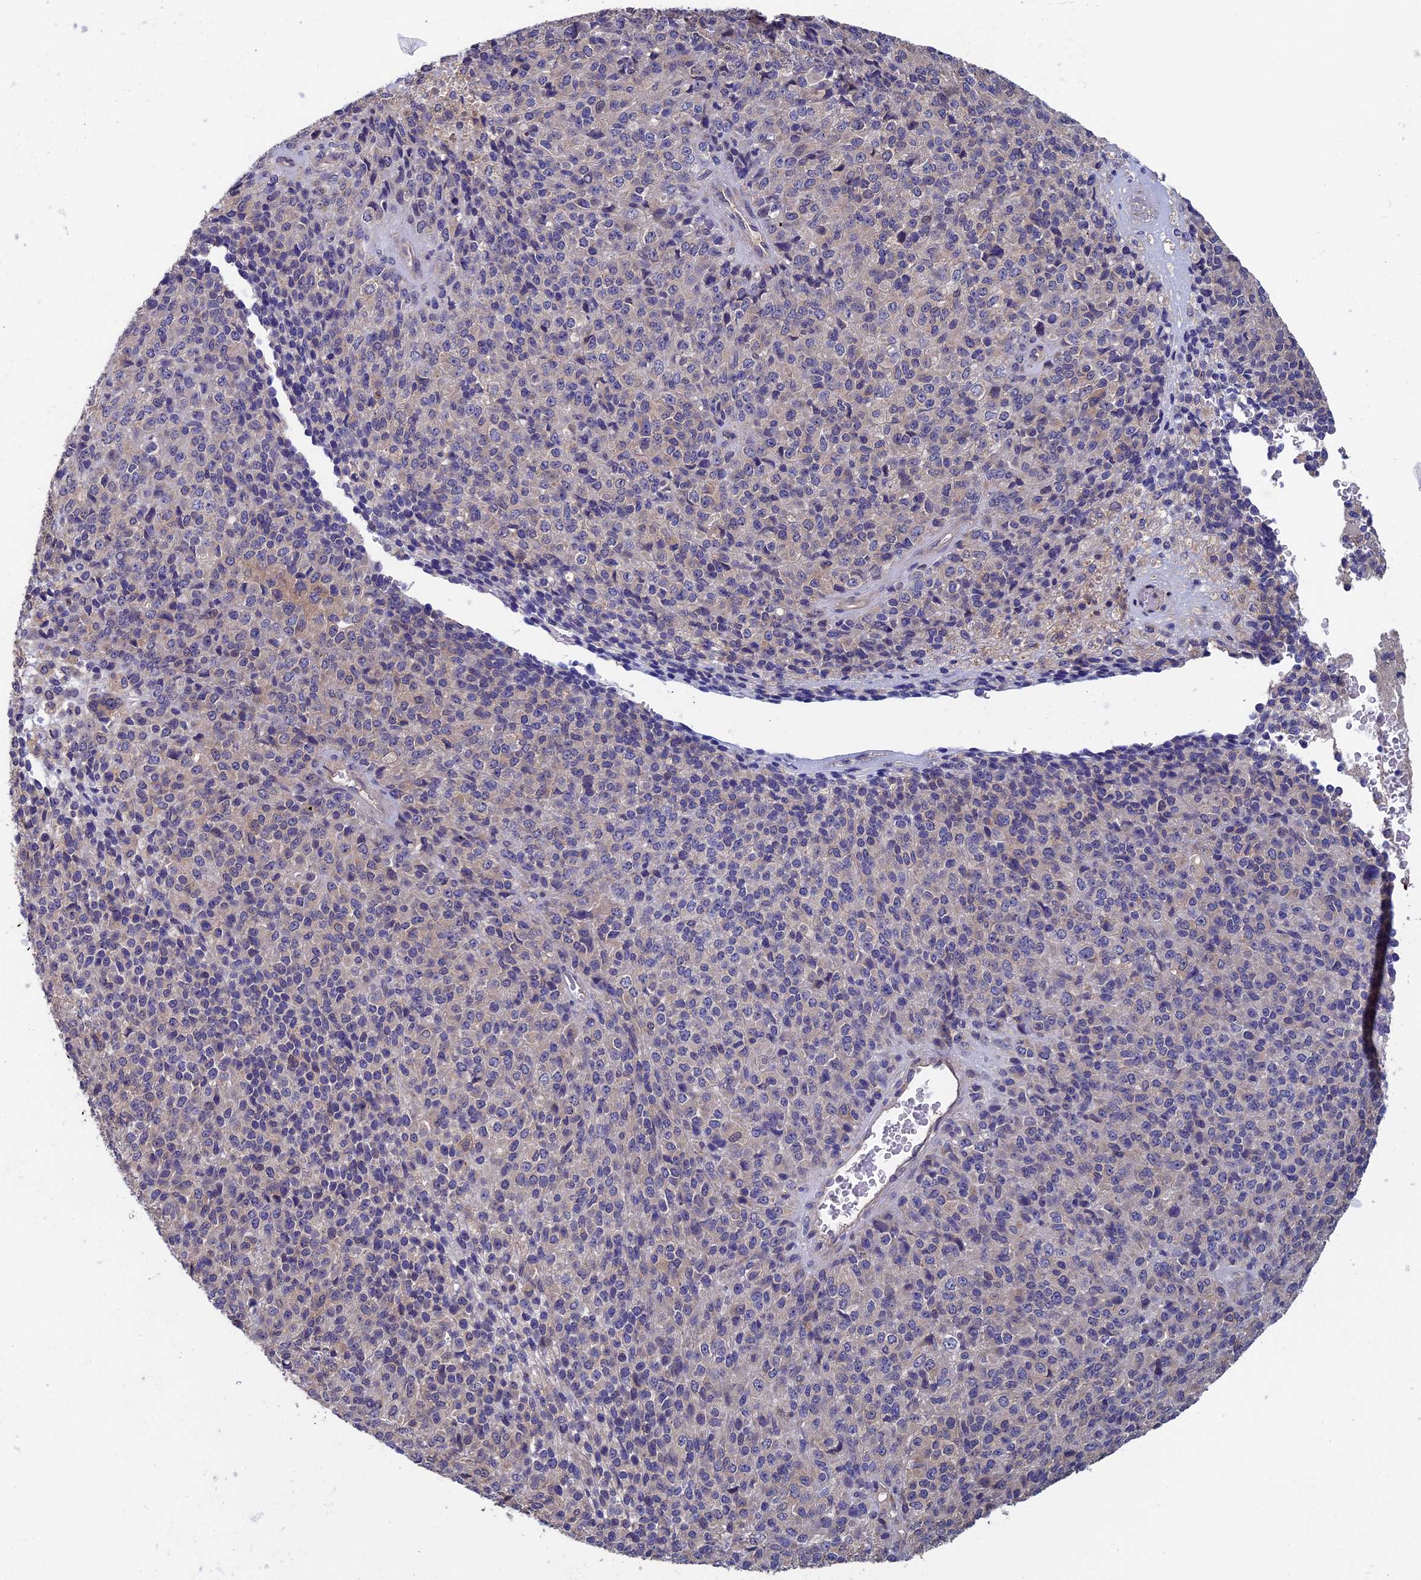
{"staining": {"intensity": "negative", "quantity": "none", "location": "none"}, "tissue": "melanoma", "cell_type": "Tumor cells", "image_type": "cancer", "snomed": [{"axis": "morphology", "description": "Malignant melanoma, Metastatic site"}, {"axis": "topography", "description": "Brain"}], "caption": "A photomicrograph of malignant melanoma (metastatic site) stained for a protein shows no brown staining in tumor cells. (DAB immunohistochemistry (IHC) with hematoxylin counter stain).", "gene": "LCMT1", "patient": {"sex": "female", "age": 56}}